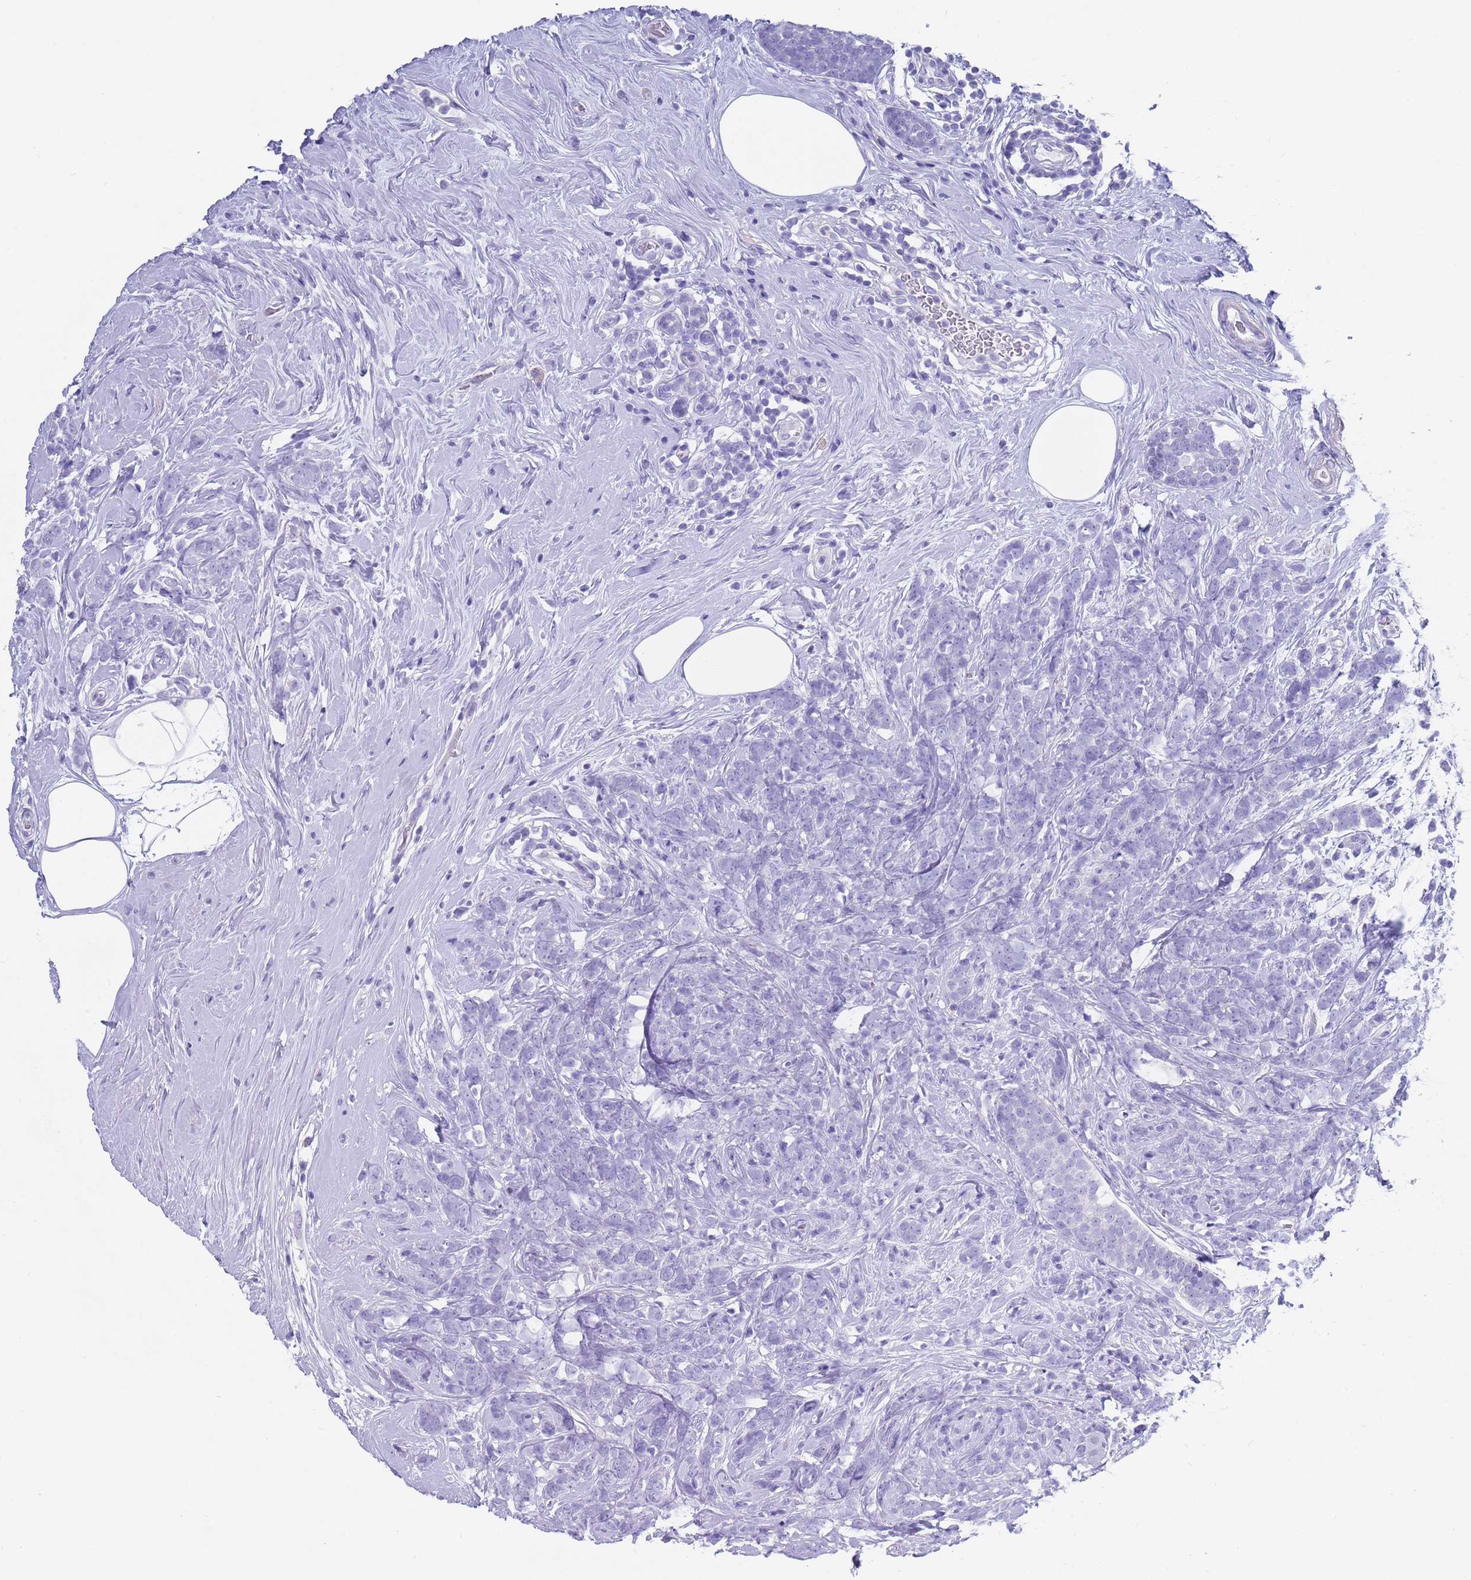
{"staining": {"intensity": "negative", "quantity": "none", "location": "none"}, "tissue": "breast cancer", "cell_type": "Tumor cells", "image_type": "cancer", "snomed": [{"axis": "morphology", "description": "Lobular carcinoma"}, {"axis": "topography", "description": "Breast"}], "caption": "Breast lobular carcinoma stained for a protein using immunohistochemistry demonstrates no staining tumor cells.", "gene": "CPXM2", "patient": {"sex": "female", "age": 58}}